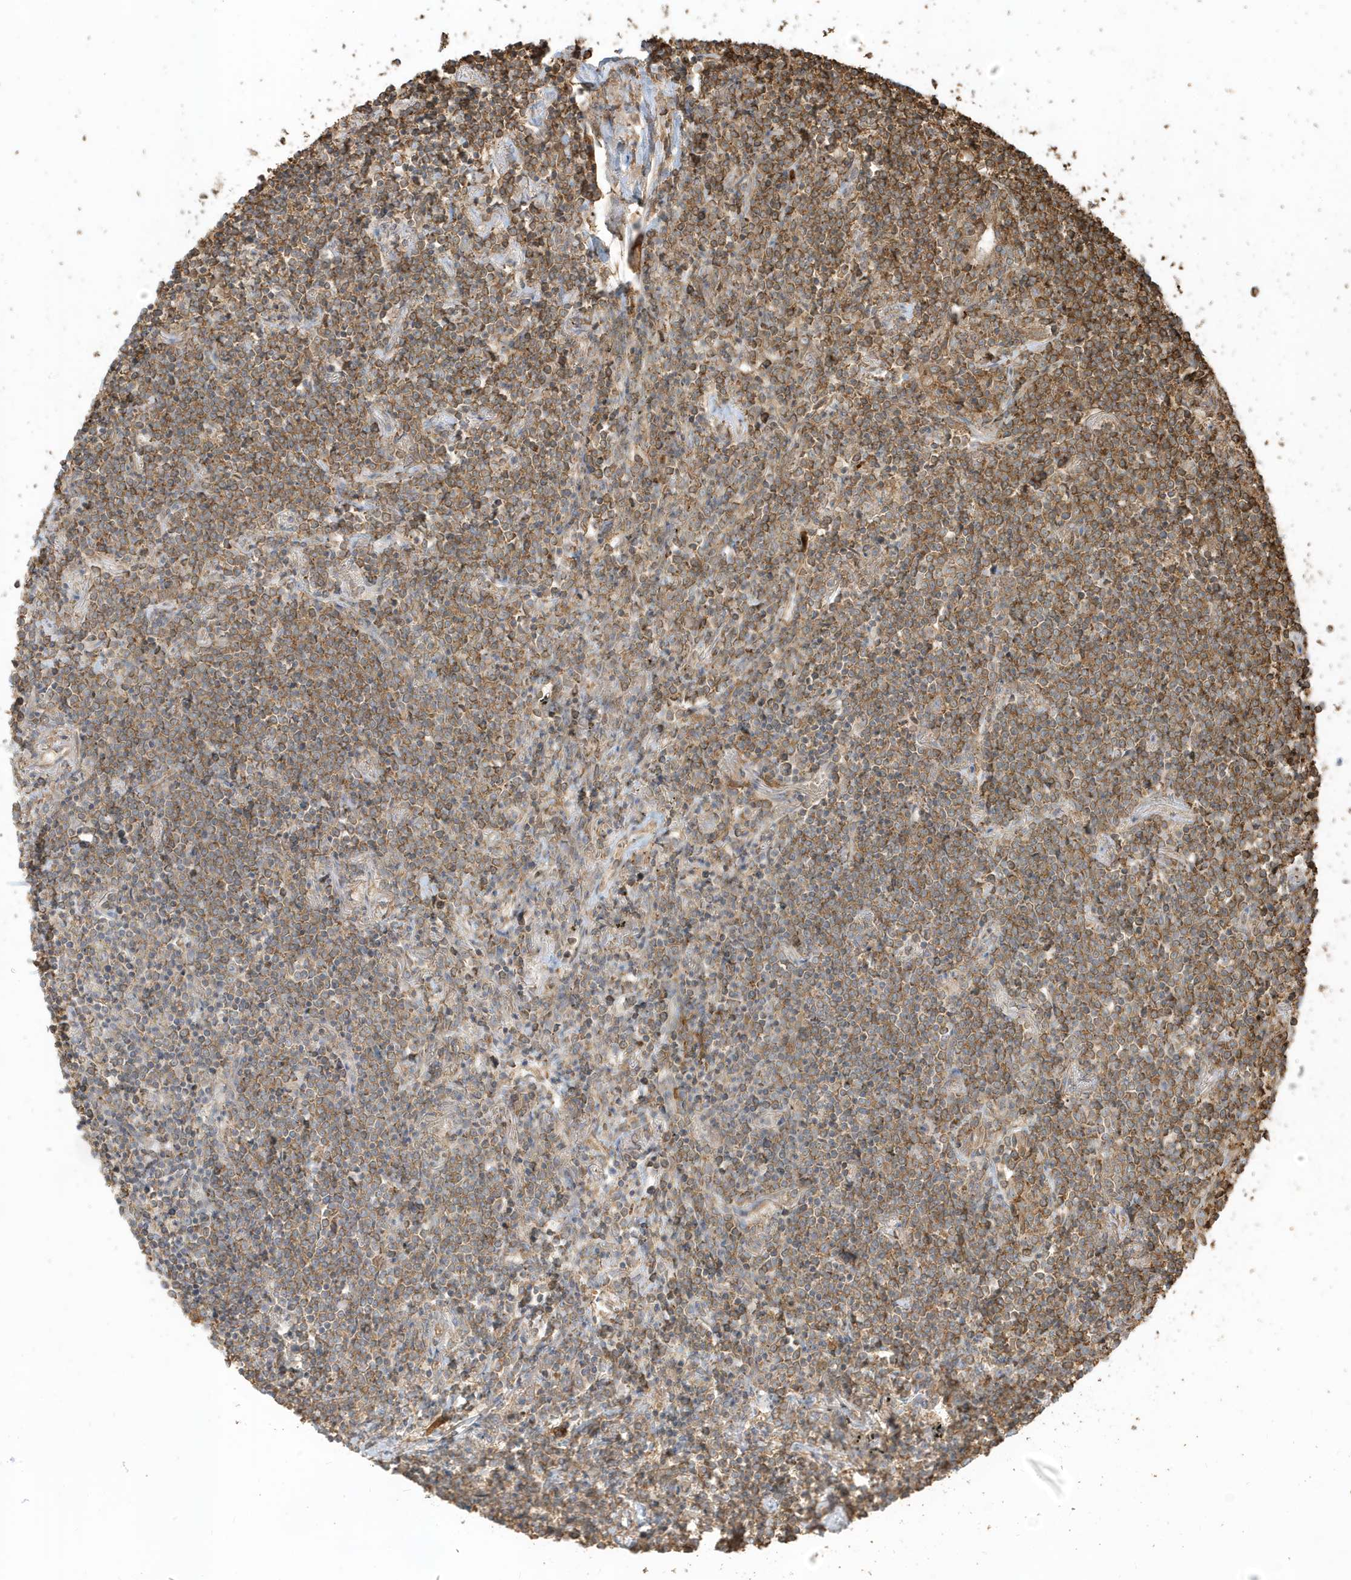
{"staining": {"intensity": "moderate", "quantity": ">75%", "location": "cytoplasmic/membranous"}, "tissue": "lymphoma", "cell_type": "Tumor cells", "image_type": "cancer", "snomed": [{"axis": "morphology", "description": "Malignant lymphoma, non-Hodgkin's type, Low grade"}, {"axis": "topography", "description": "Lung"}], "caption": "The micrograph shows a brown stain indicating the presence of a protein in the cytoplasmic/membranous of tumor cells in lymphoma.", "gene": "ZBTB8A", "patient": {"sex": "female", "age": 71}}